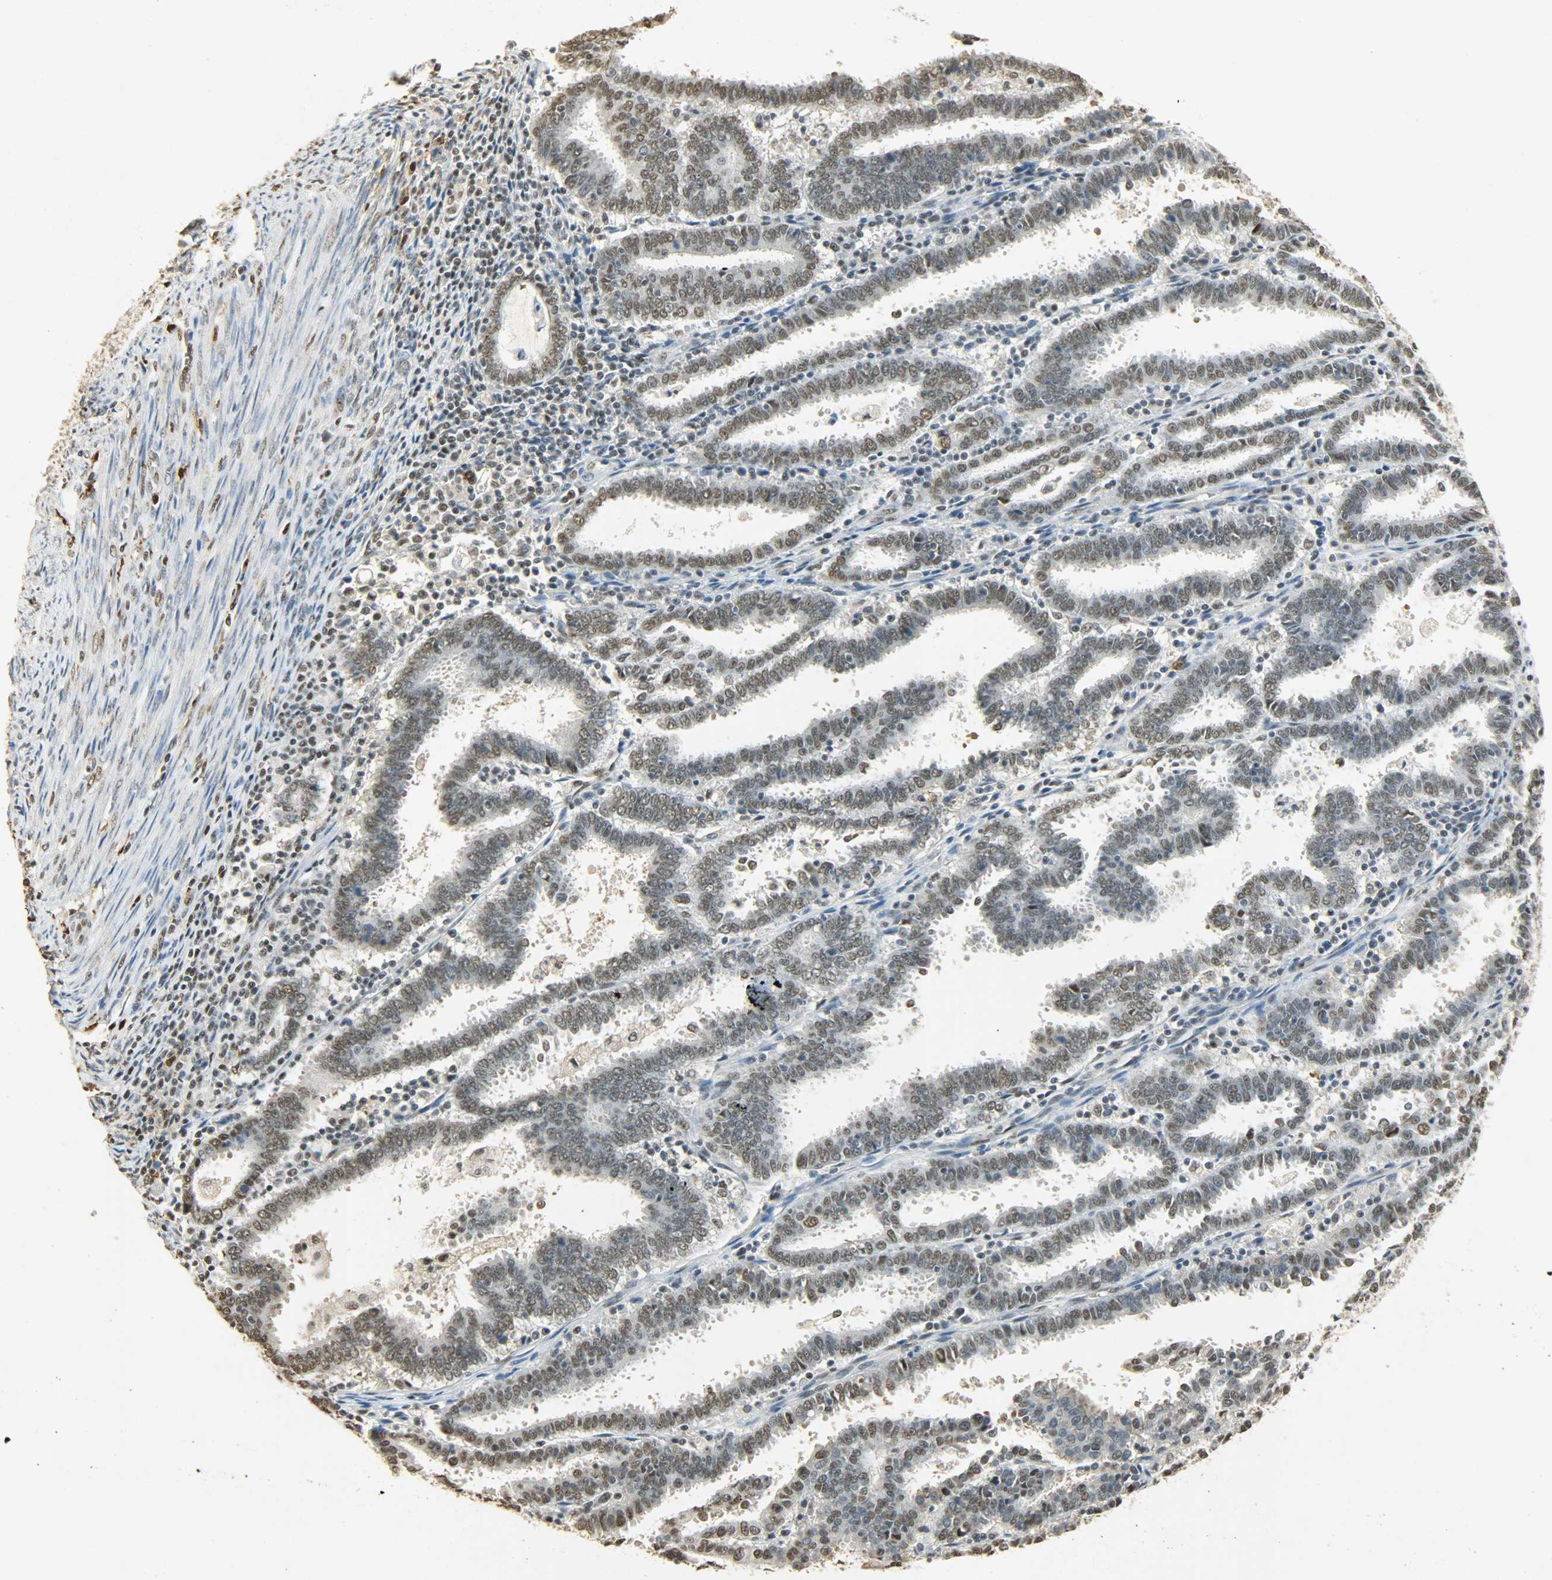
{"staining": {"intensity": "moderate", "quantity": ">75%", "location": "nuclear"}, "tissue": "endometrial cancer", "cell_type": "Tumor cells", "image_type": "cancer", "snomed": [{"axis": "morphology", "description": "Adenocarcinoma, NOS"}, {"axis": "topography", "description": "Uterus"}], "caption": "Approximately >75% of tumor cells in endometrial cancer (adenocarcinoma) reveal moderate nuclear protein staining as visualized by brown immunohistochemical staining.", "gene": "NGFR", "patient": {"sex": "female", "age": 83}}